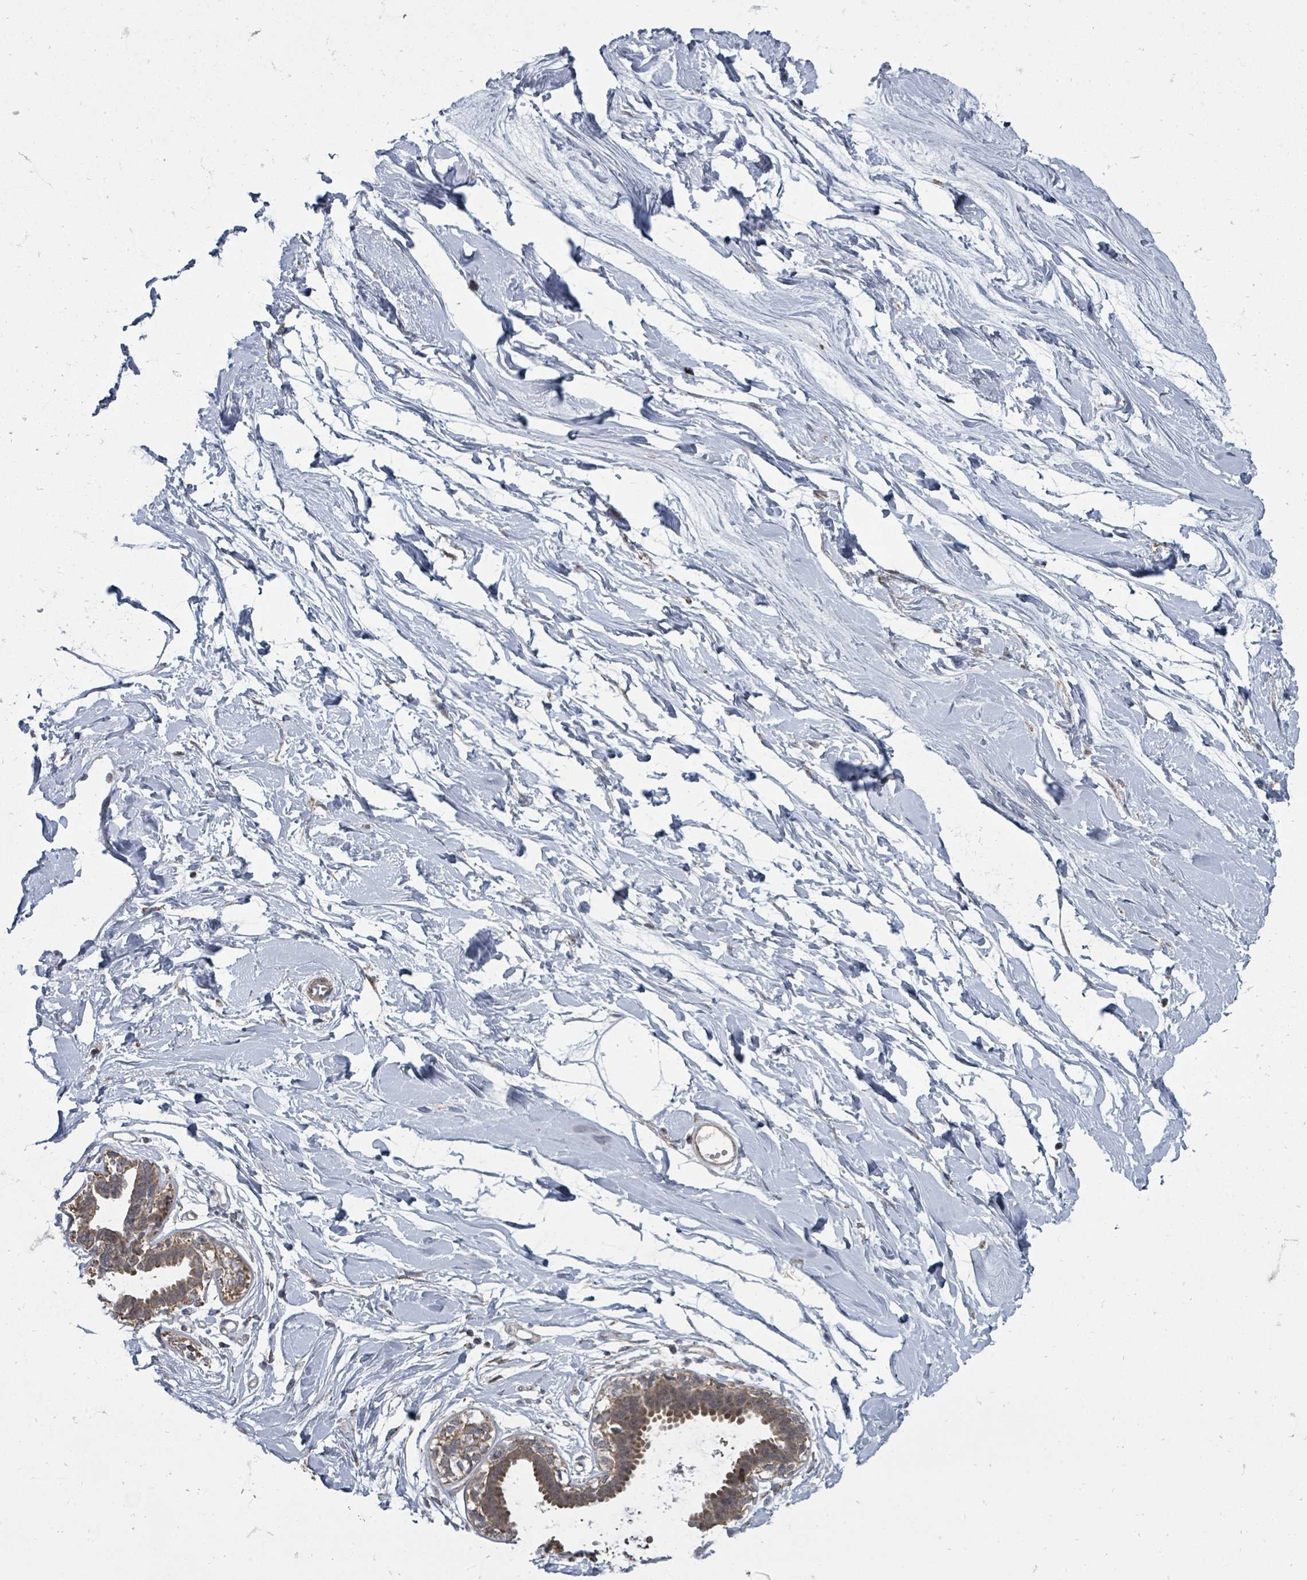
{"staining": {"intensity": "negative", "quantity": "none", "location": "none"}, "tissue": "breast", "cell_type": "Adipocytes", "image_type": "normal", "snomed": [{"axis": "morphology", "description": "Normal tissue, NOS"}, {"axis": "topography", "description": "Breast"}], "caption": "Immunohistochemistry of unremarkable human breast displays no expression in adipocytes. Brightfield microscopy of immunohistochemistry (IHC) stained with DAB (brown) and hematoxylin (blue), captured at high magnification.", "gene": "MAGOHB", "patient": {"sex": "female", "age": 45}}